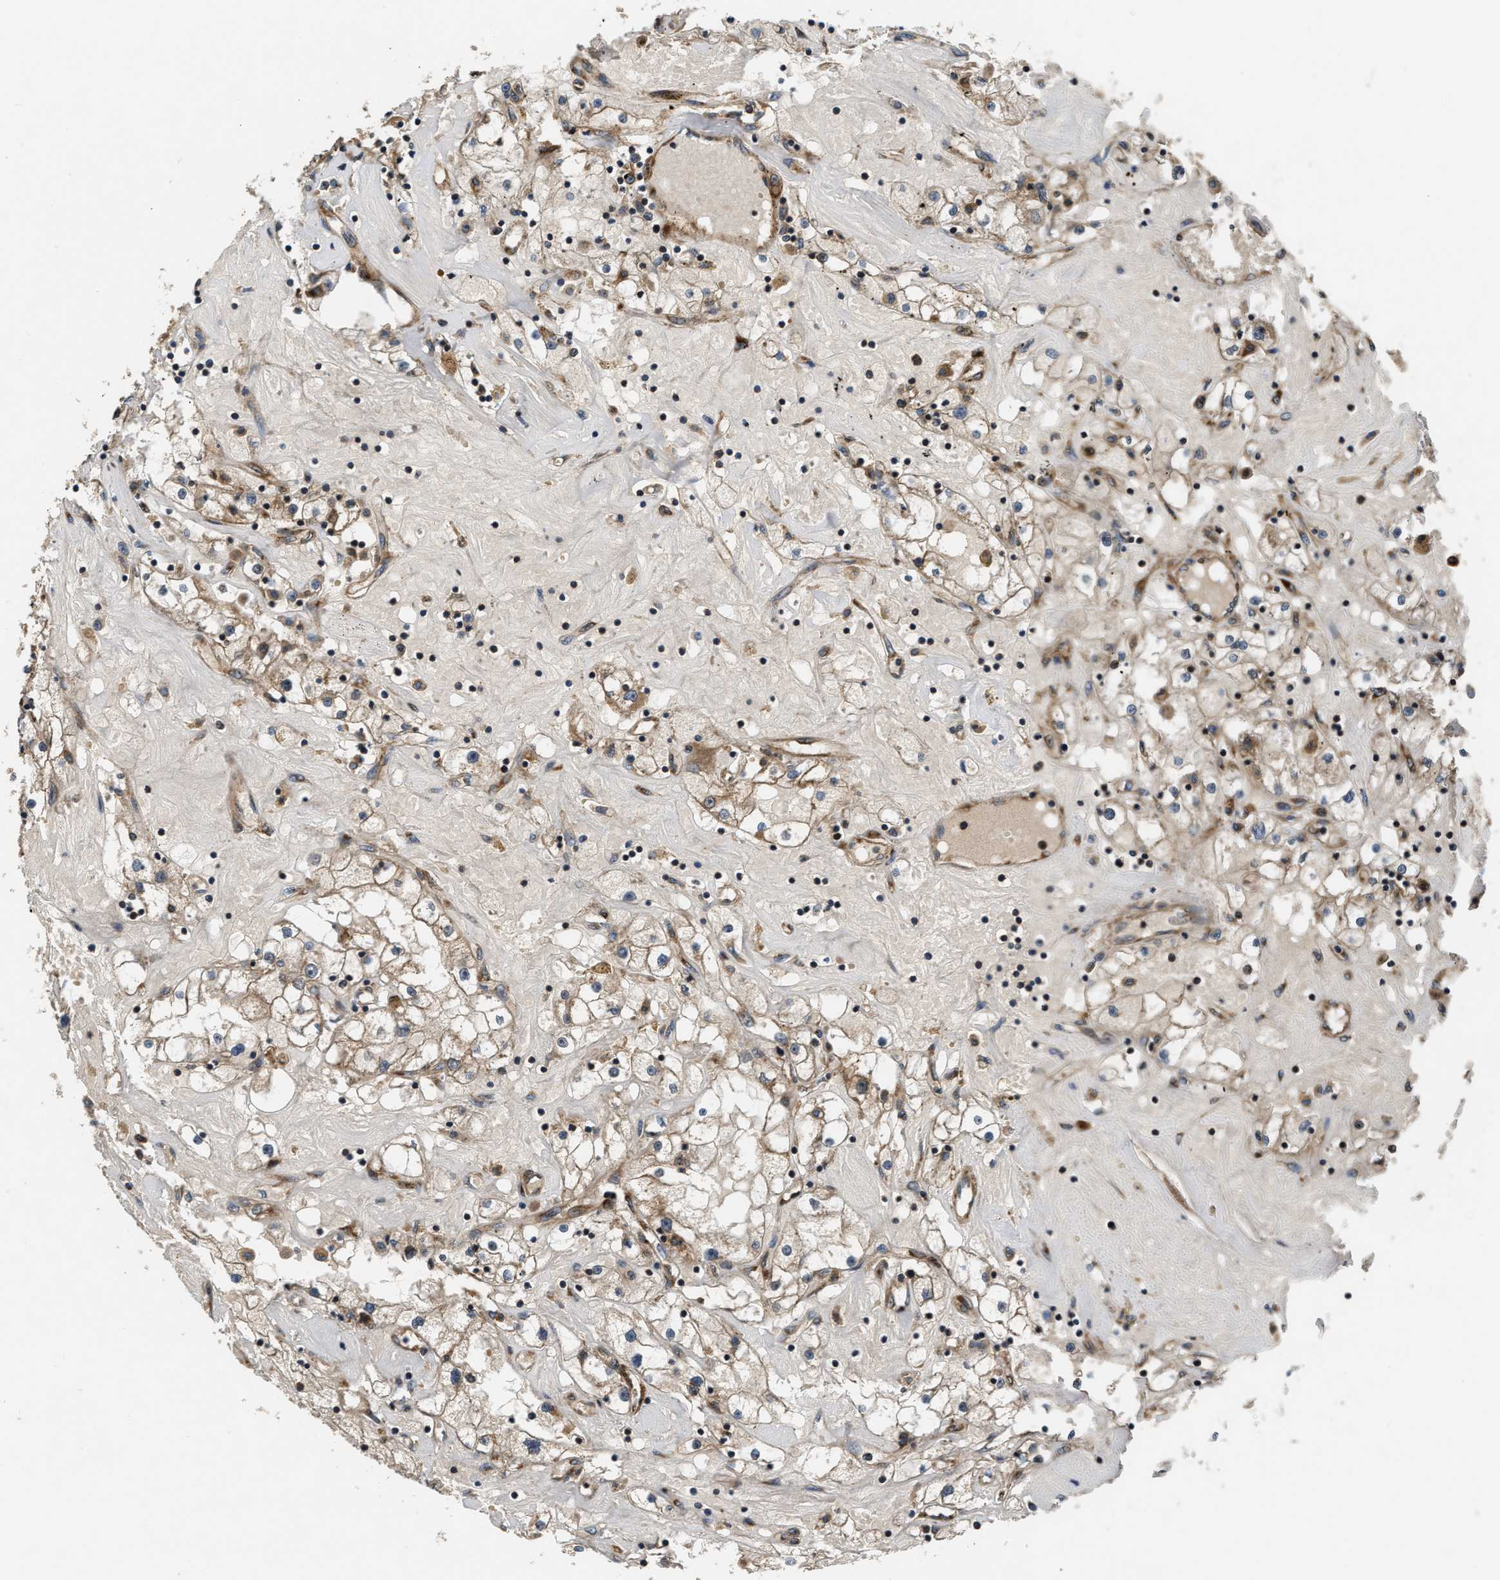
{"staining": {"intensity": "weak", "quantity": ">75%", "location": "cytoplasmic/membranous"}, "tissue": "renal cancer", "cell_type": "Tumor cells", "image_type": "cancer", "snomed": [{"axis": "morphology", "description": "Adenocarcinoma, NOS"}, {"axis": "topography", "description": "Kidney"}], "caption": "Immunohistochemical staining of renal adenocarcinoma exhibits low levels of weak cytoplasmic/membranous positivity in about >75% of tumor cells.", "gene": "PNPLA8", "patient": {"sex": "male", "age": 56}}